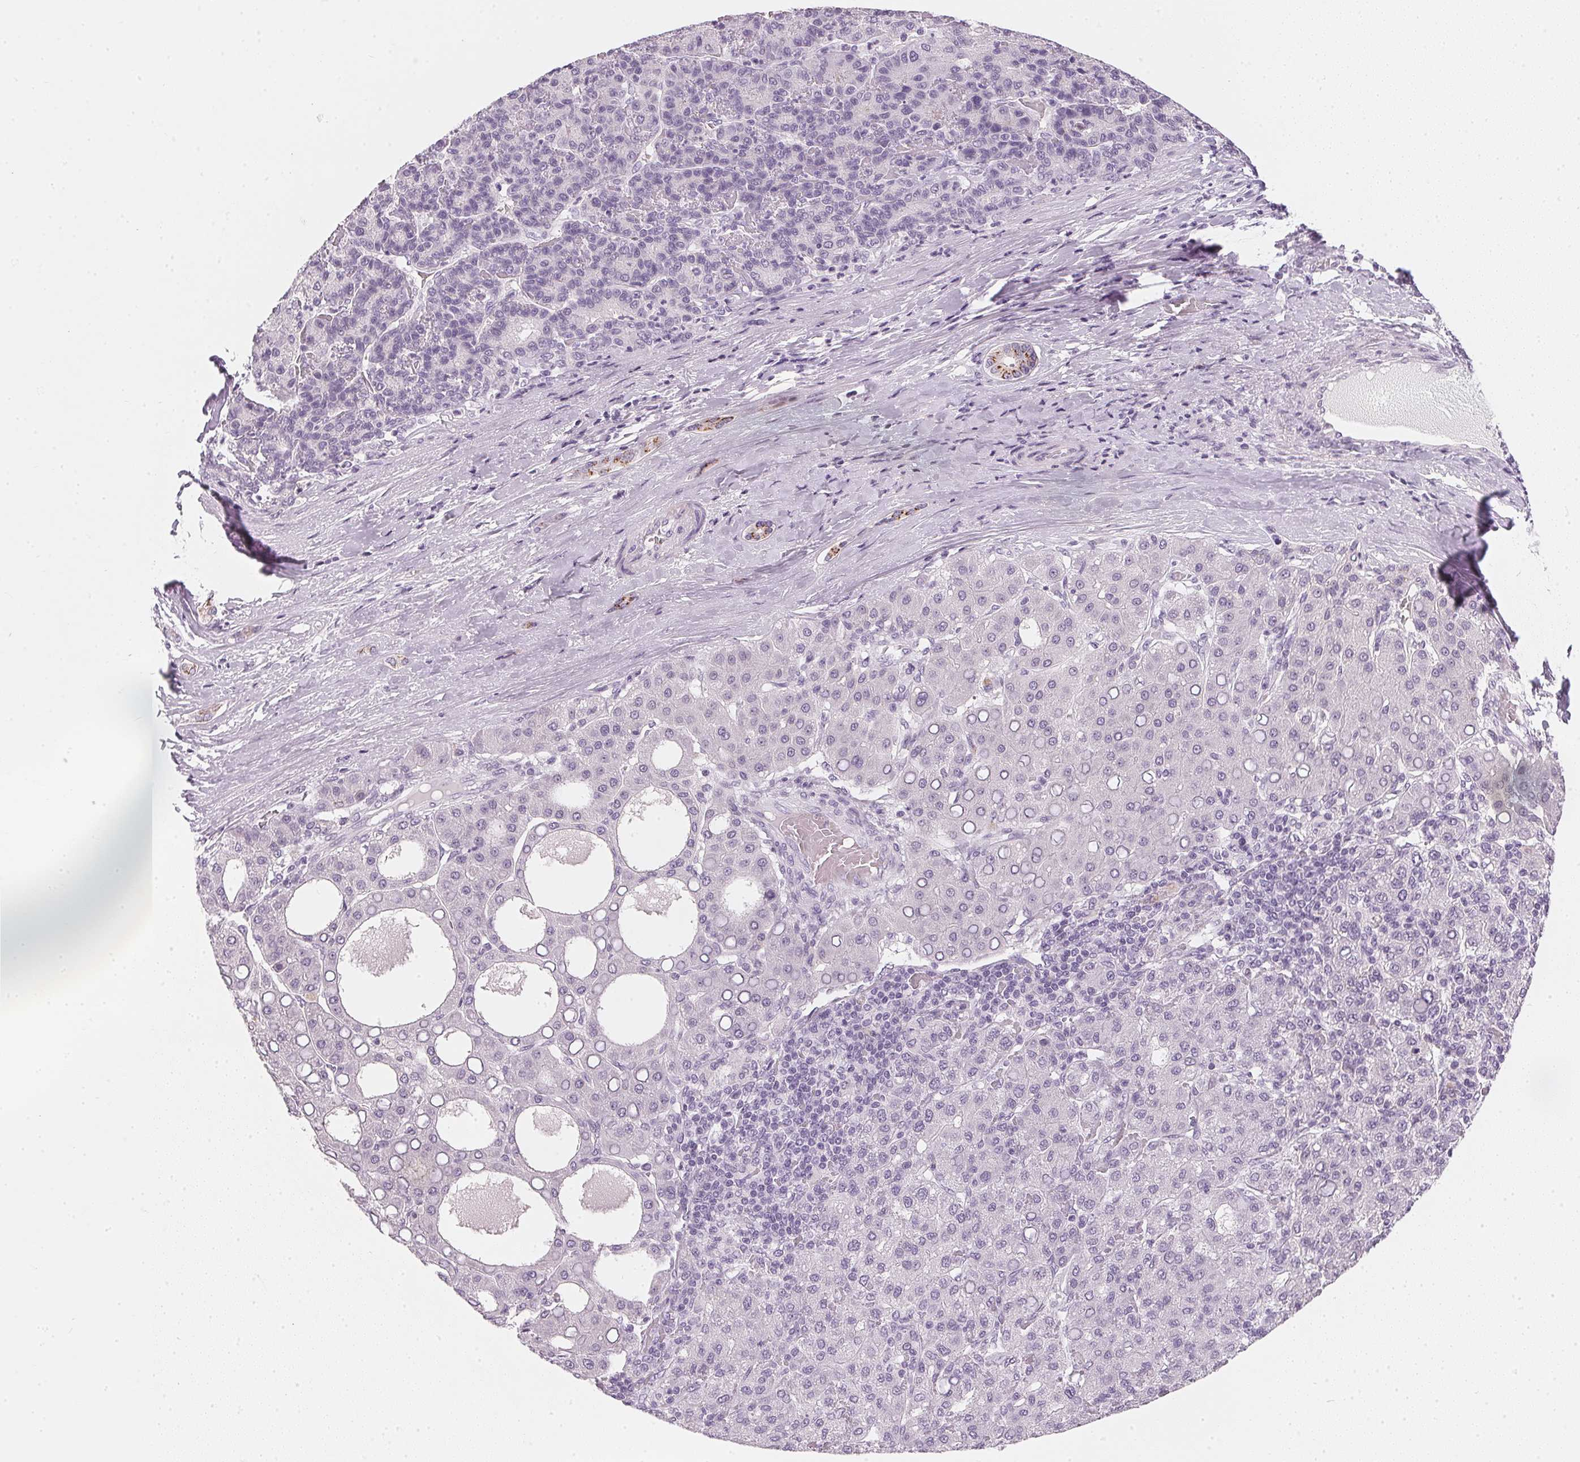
{"staining": {"intensity": "negative", "quantity": "none", "location": "none"}, "tissue": "liver cancer", "cell_type": "Tumor cells", "image_type": "cancer", "snomed": [{"axis": "morphology", "description": "Carcinoma, Hepatocellular, NOS"}, {"axis": "topography", "description": "Liver"}], "caption": "Liver cancer (hepatocellular carcinoma) was stained to show a protein in brown. There is no significant positivity in tumor cells.", "gene": "CHST4", "patient": {"sex": "male", "age": 65}}